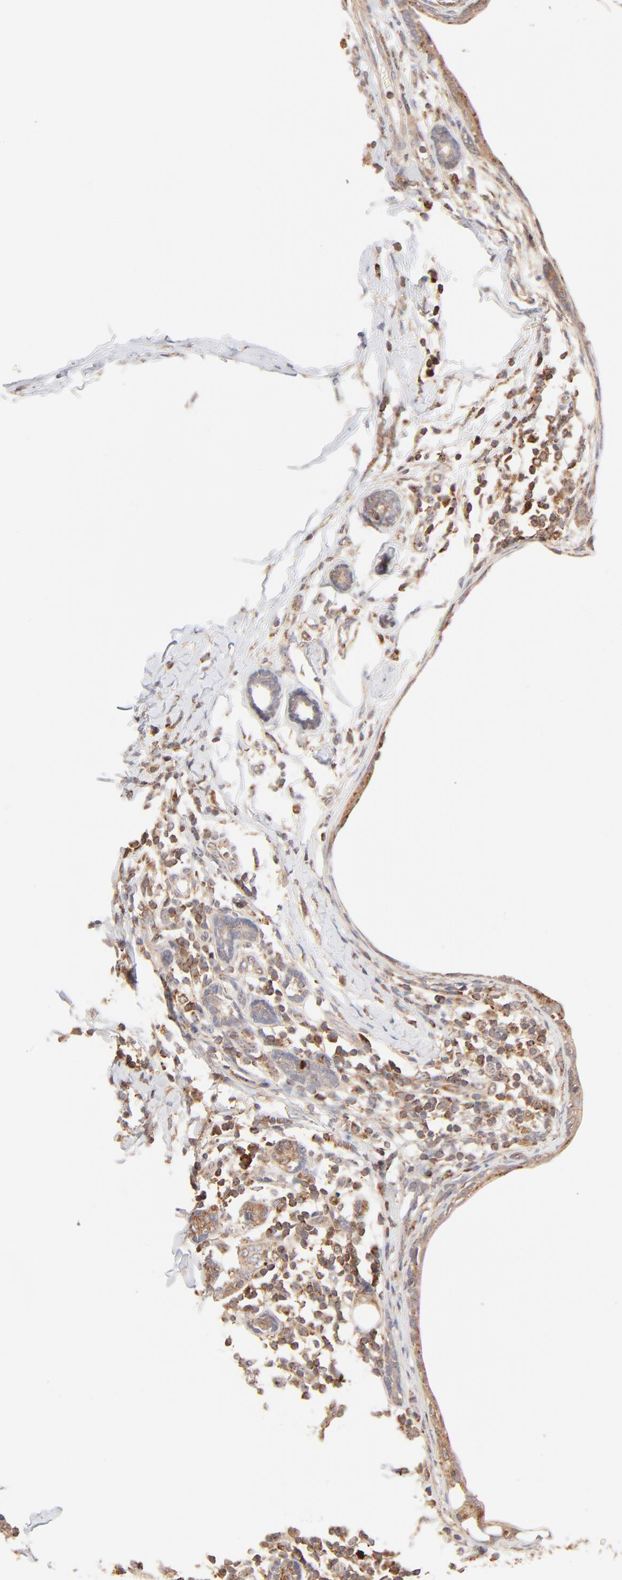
{"staining": {"intensity": "strong", "quantity": ">75%", "location": "cytoplasmic/membranous"}, "tissue": "breast cancer", "cell_type": "Tumor cells", "image_type": "cancer", "snomed": [{"axis": "morphology", "description": "Duct carcinoma"}, {"axis": "topography", "description": "Breast"}], "caption": "DAB (3,3'-diaminobenzidine) immunohistochemical staining of human invasive ductal carcinoma (breast) reveals strong cytoplasmic/membranous protein expression in about >75% of tumor cells.", "gene": "CSPG4", "patient": {"sex": "female", "age": 40}}